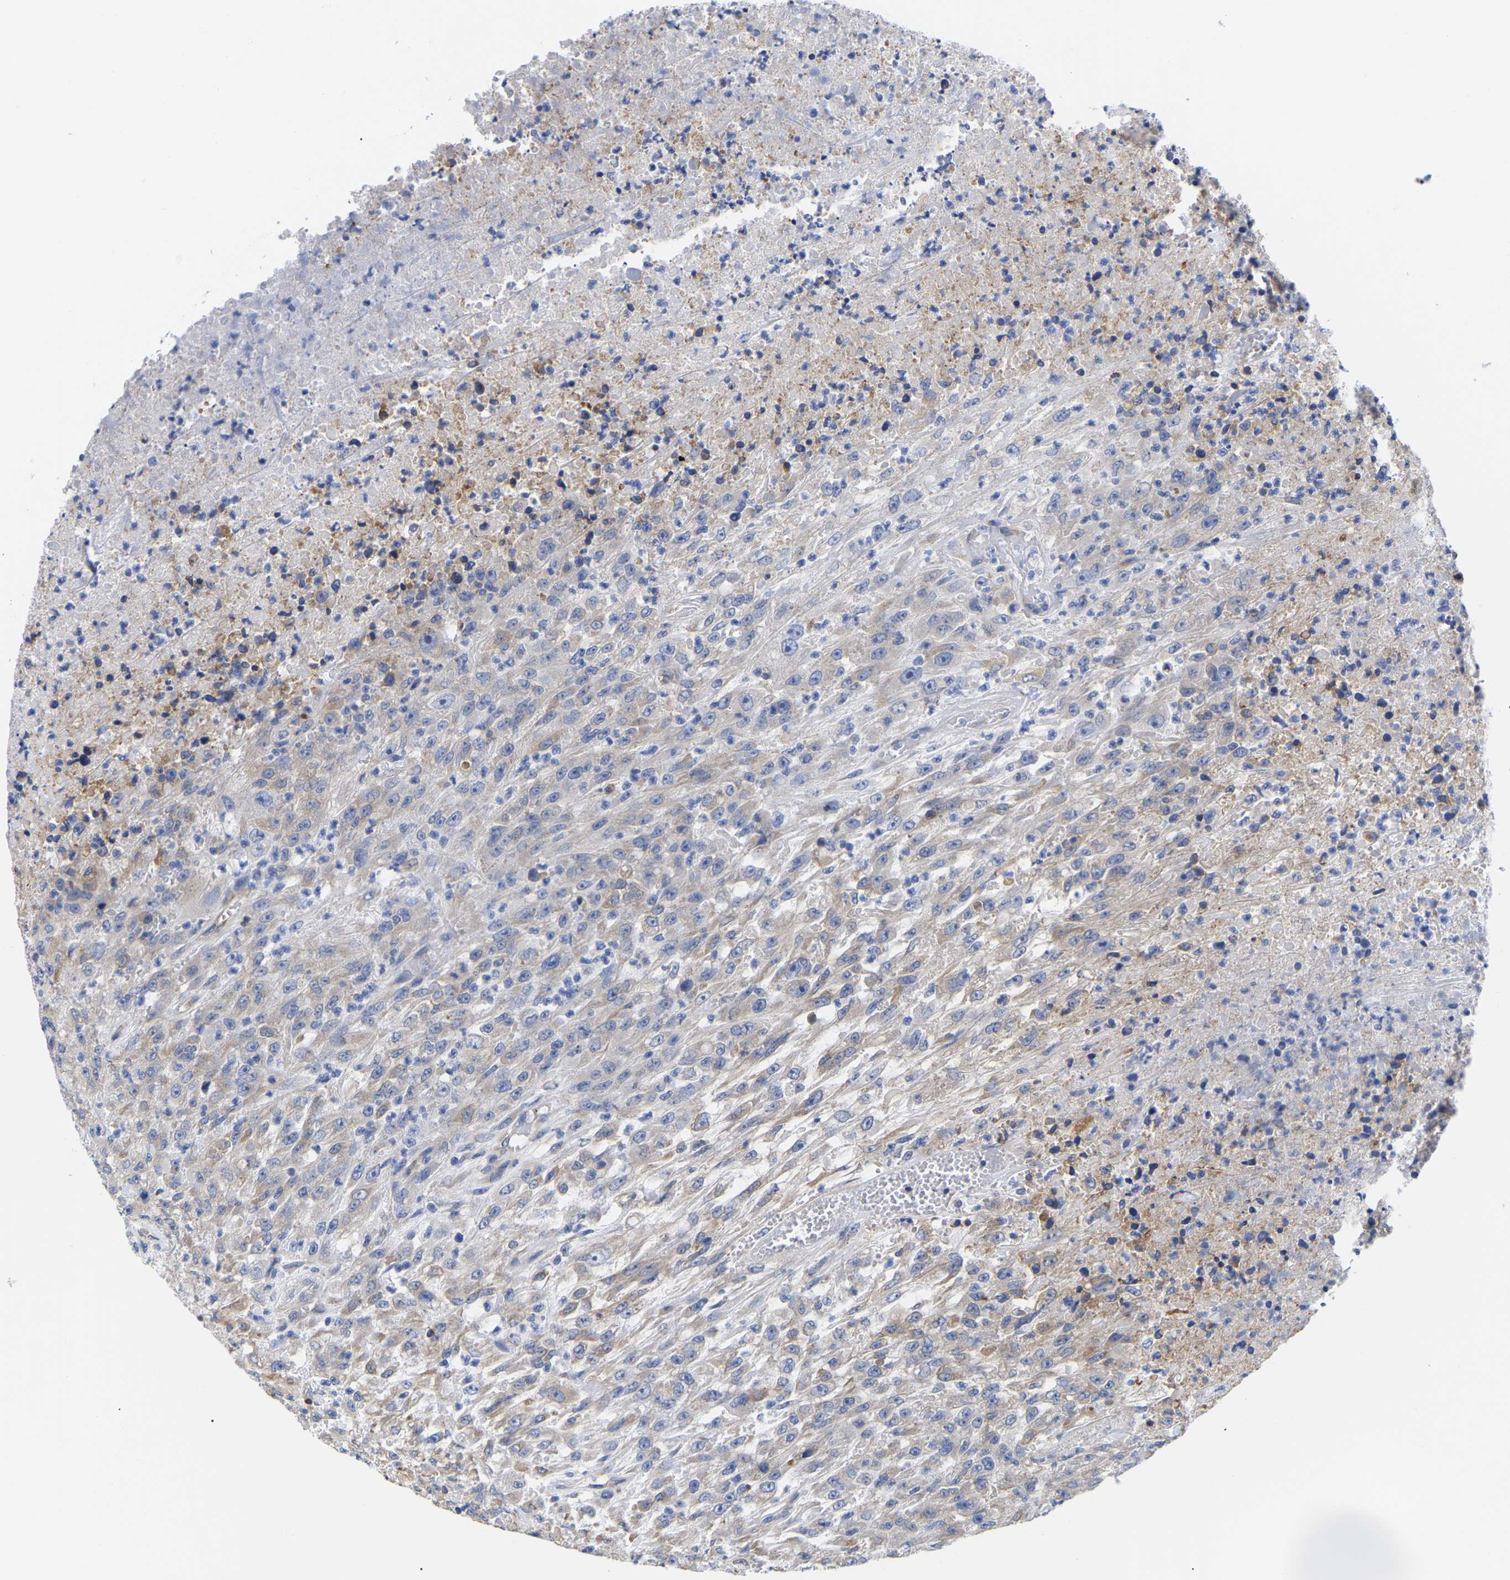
{"staining": {"intensity": "weak", "quantity": "25%-75%", "location": "cytoplasmic/membranous"}, "tissue": "urothelial cancer", "cell_type": "Tumor cells", "image_type": "cancer", "snomed": [{"axis": "morphology", "description": "Urothelial carcinoma, High grade"}, {"axis": "topography", "description": "Urinary bladder"}], "caption": "Brown immunohistochemical staining in human urothelial cancer demonstrates weak cytoplasmic/membranous staining in about 25%-75% of tumor cells. The staining is performed using DAB (3,3'-diaminobenzidine) brown chromogen to label protein expression. The nuclei are counter-stained blue using hematoxylin.", "gene": "CFAP298", "patient": {"sex": "male", "age": 46}}